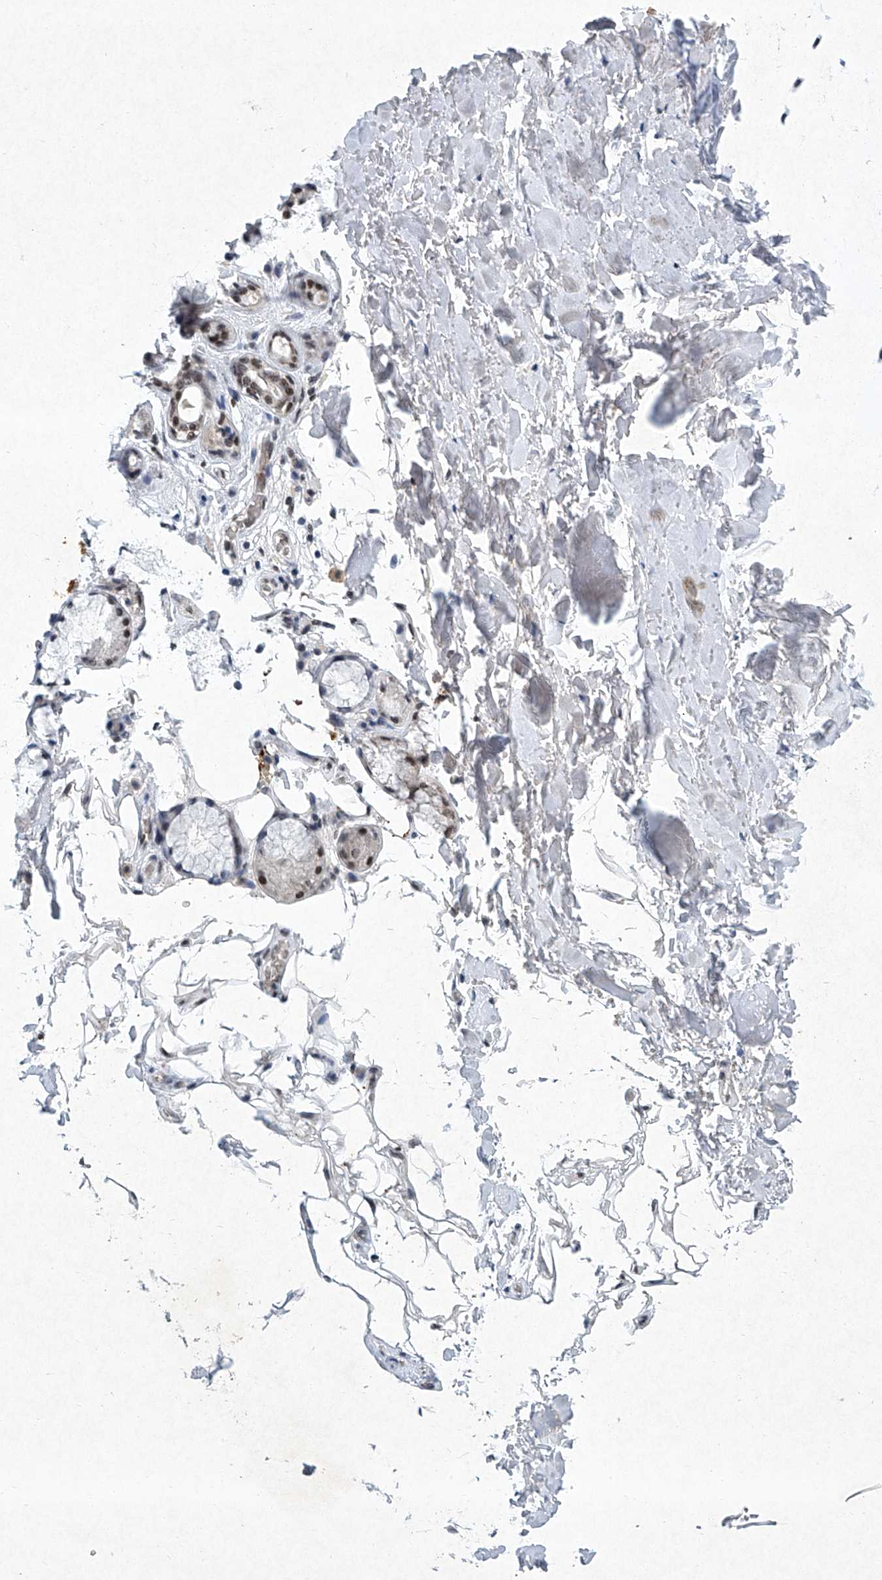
{"staining": {"intensity": "moderate", "quantity": ">75%", "location": "nuclear"}, "tissue": "adipose tissue", "cell_type": "Adipocytes", "image_type": "normal", "snomed": [{"axis": "morphology", "description": "Normal tissue, NOS"}, {"axis": "topography", "description": "Cartilage tissue"}], "caption": "IHC of unremarkable human adipose tissue demonstrates medium levels of moderate nuclear positivity in approximately >75% of adipocytes.", "gene": "TFDP1", "patient": {"sex": "female", "age": 63}}